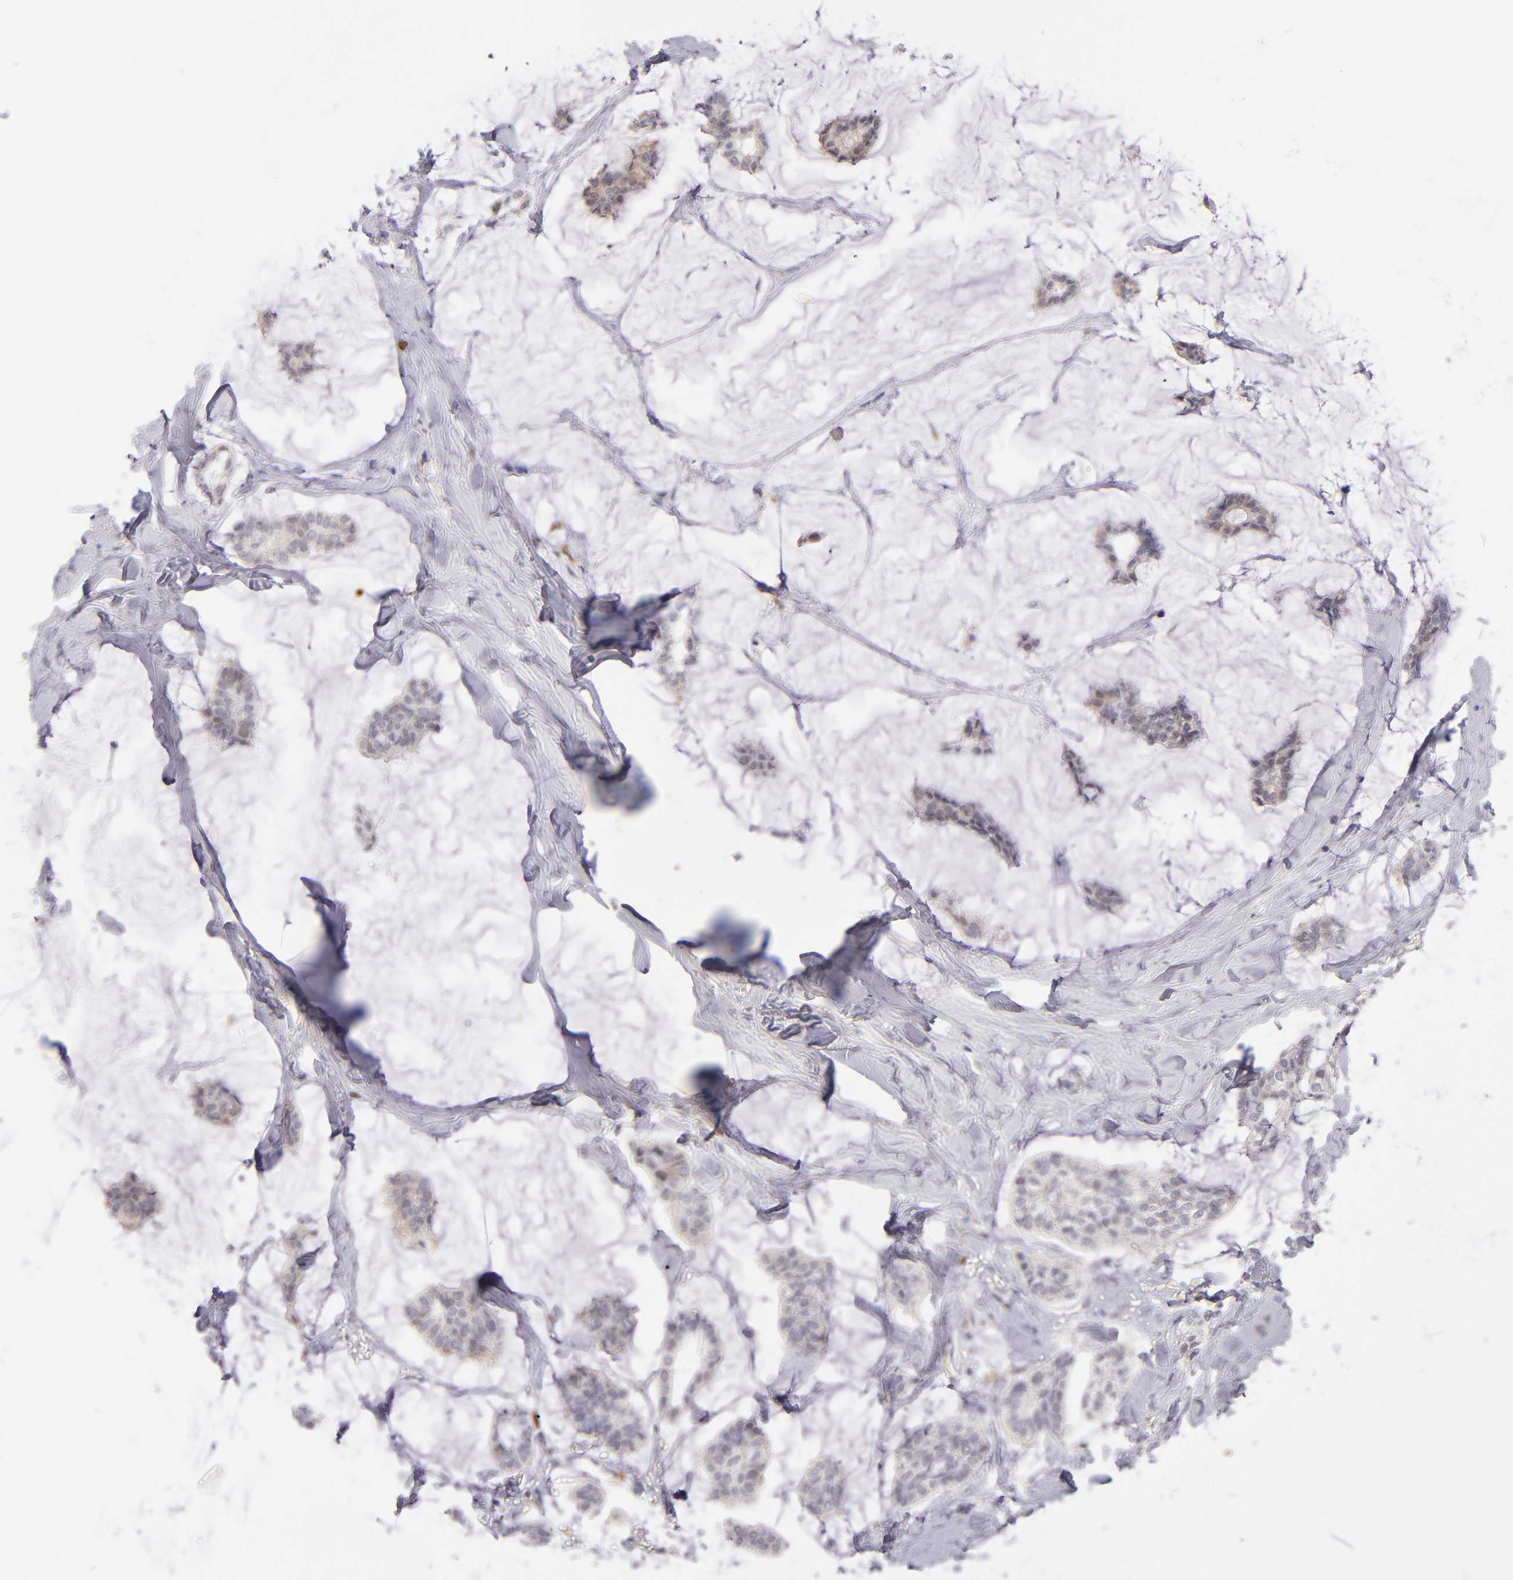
{"staining": {"intensity": "weak", "quantity": "25%-75%", "location": "cytoplasmic/membranous"}, "tissue": "breast cancer", "cell_type": "Tumor cells", "image_type": "cancer", "snomed": [{"axis": "morphology", "description": "Duct carcinoma"}, {"axis": "topography", "description": "Breast"}], "caption": "Brown immunohistochemical staining in intraductal carcinoma (breast) shows weak cytoplasmic/membranous positivity in about 25%-75% of tumor cells.", "gene": "TRAF3", "patient": {"sex": "female", "age": 93}}